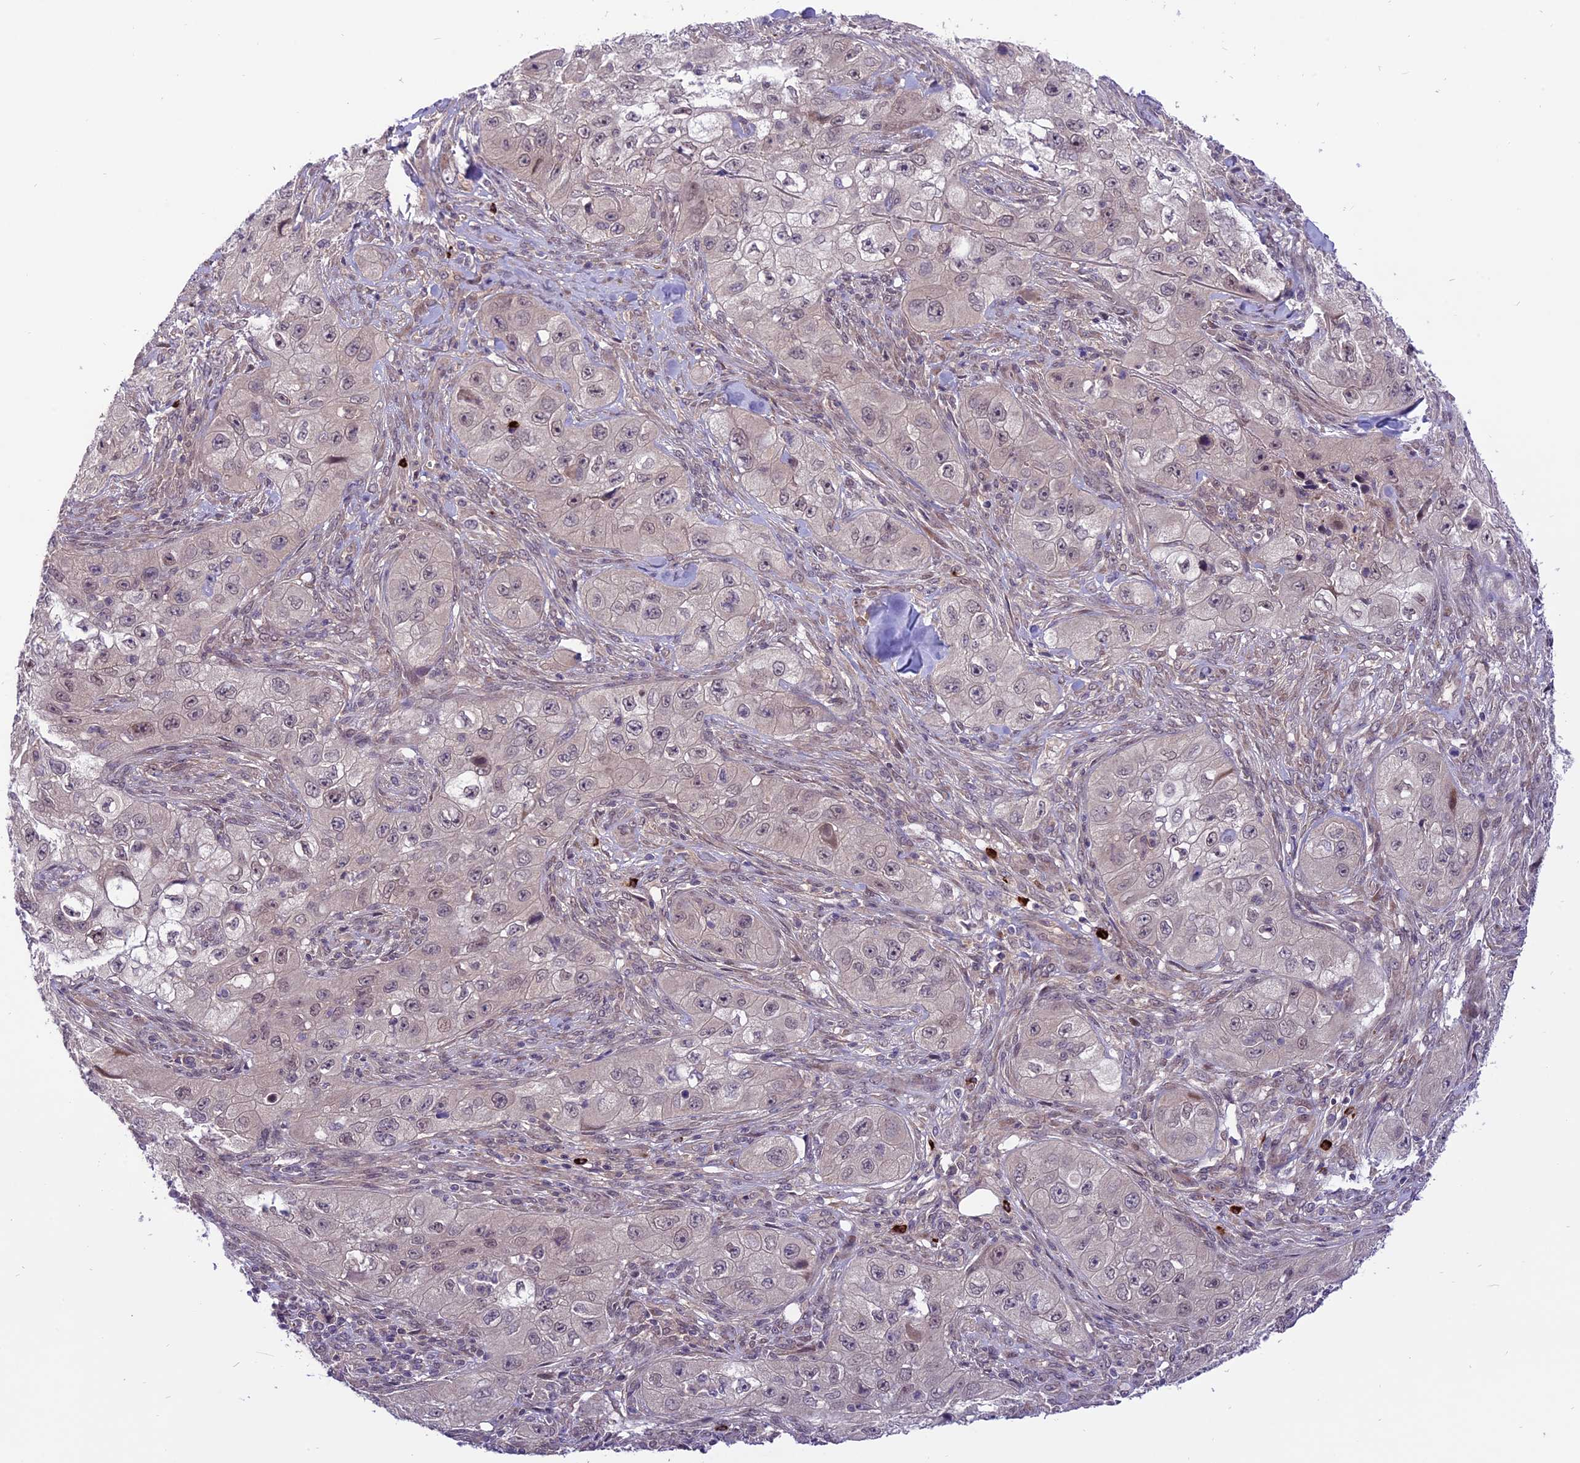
{"staining": {"intensity": "negative", "quantity": "none", "location": "none"}, "tissue": "skin cancer", "cell_type": "Tumor cells", "image_type": "cancer", "snomed": [{"axis": "morphology", "description": "Squamous cell carcinoma, NOS"}, {"axis": "topography", "description": "Skin"}, {"axis": "topography", "description": "Subcutis"}], "caption": "Immunohistochemistry (IHC) image of neoplastic tissue: skin cancer (squamous cell carcinoma) stained with DAB demonstrates no significant protein staining in tumor cells.", "gene": "SPRED1", "patient": {"sex": "male", "age": 73}}